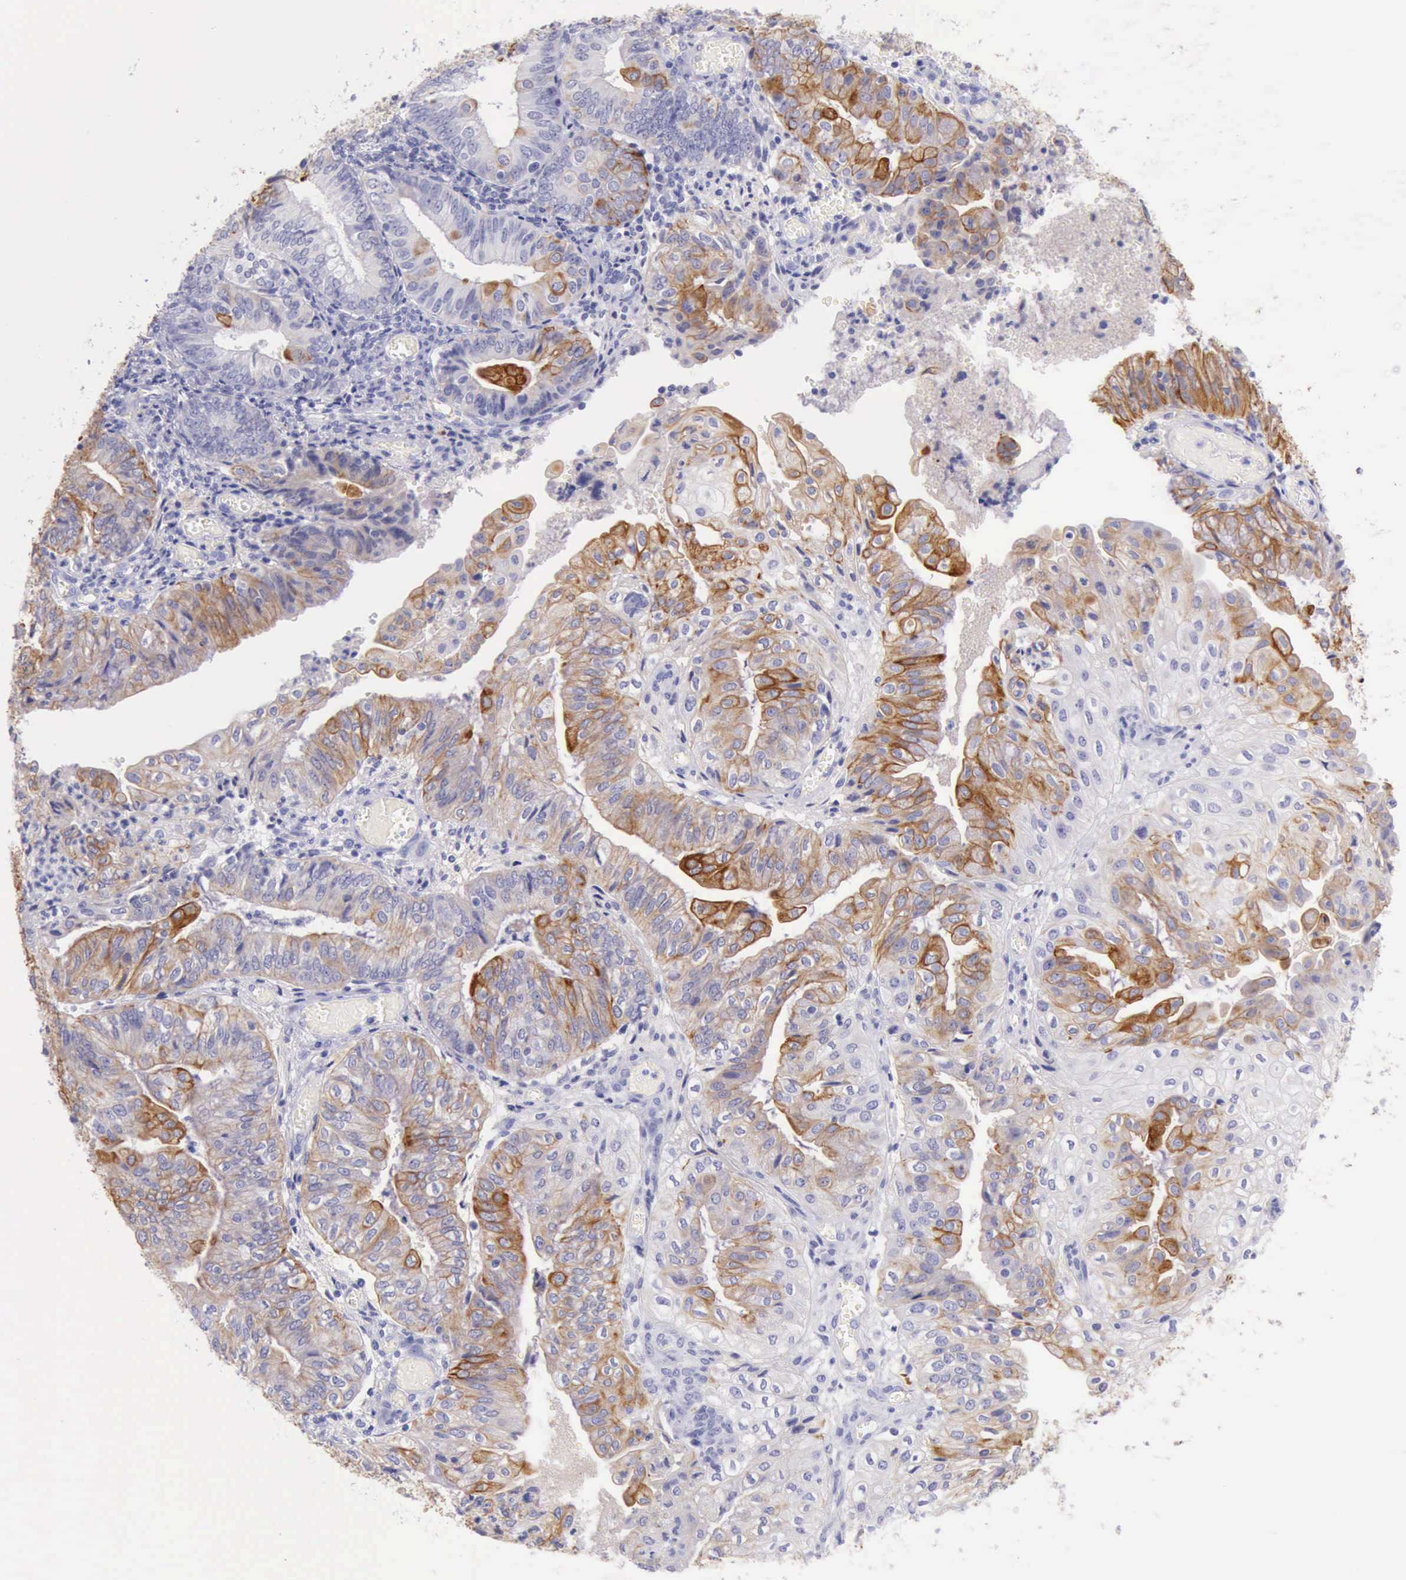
{"staining": {"intensity": "moderate", "quantity": "25%-75%", "location": "cytoplasmic/membranous"}, "tissue": "endometrial cancer", "cell_type": "Tumor cells", "image_type": "cancer", "snomed": [{"axis": "morphology", "description": "Adenocarcinoma, NOS"}, {"axis": "topography", "description": "Endometrium"}], "caption": "High-power microscopy captured an IHC photomicrograph of endometrial adenocarcinoma, revealing moderate cytoplasmic/membranous staining in approximately 25%-75% of tumor cells.", "gene": "KRT8", "patient": {"sex": "female", "age": 55}}